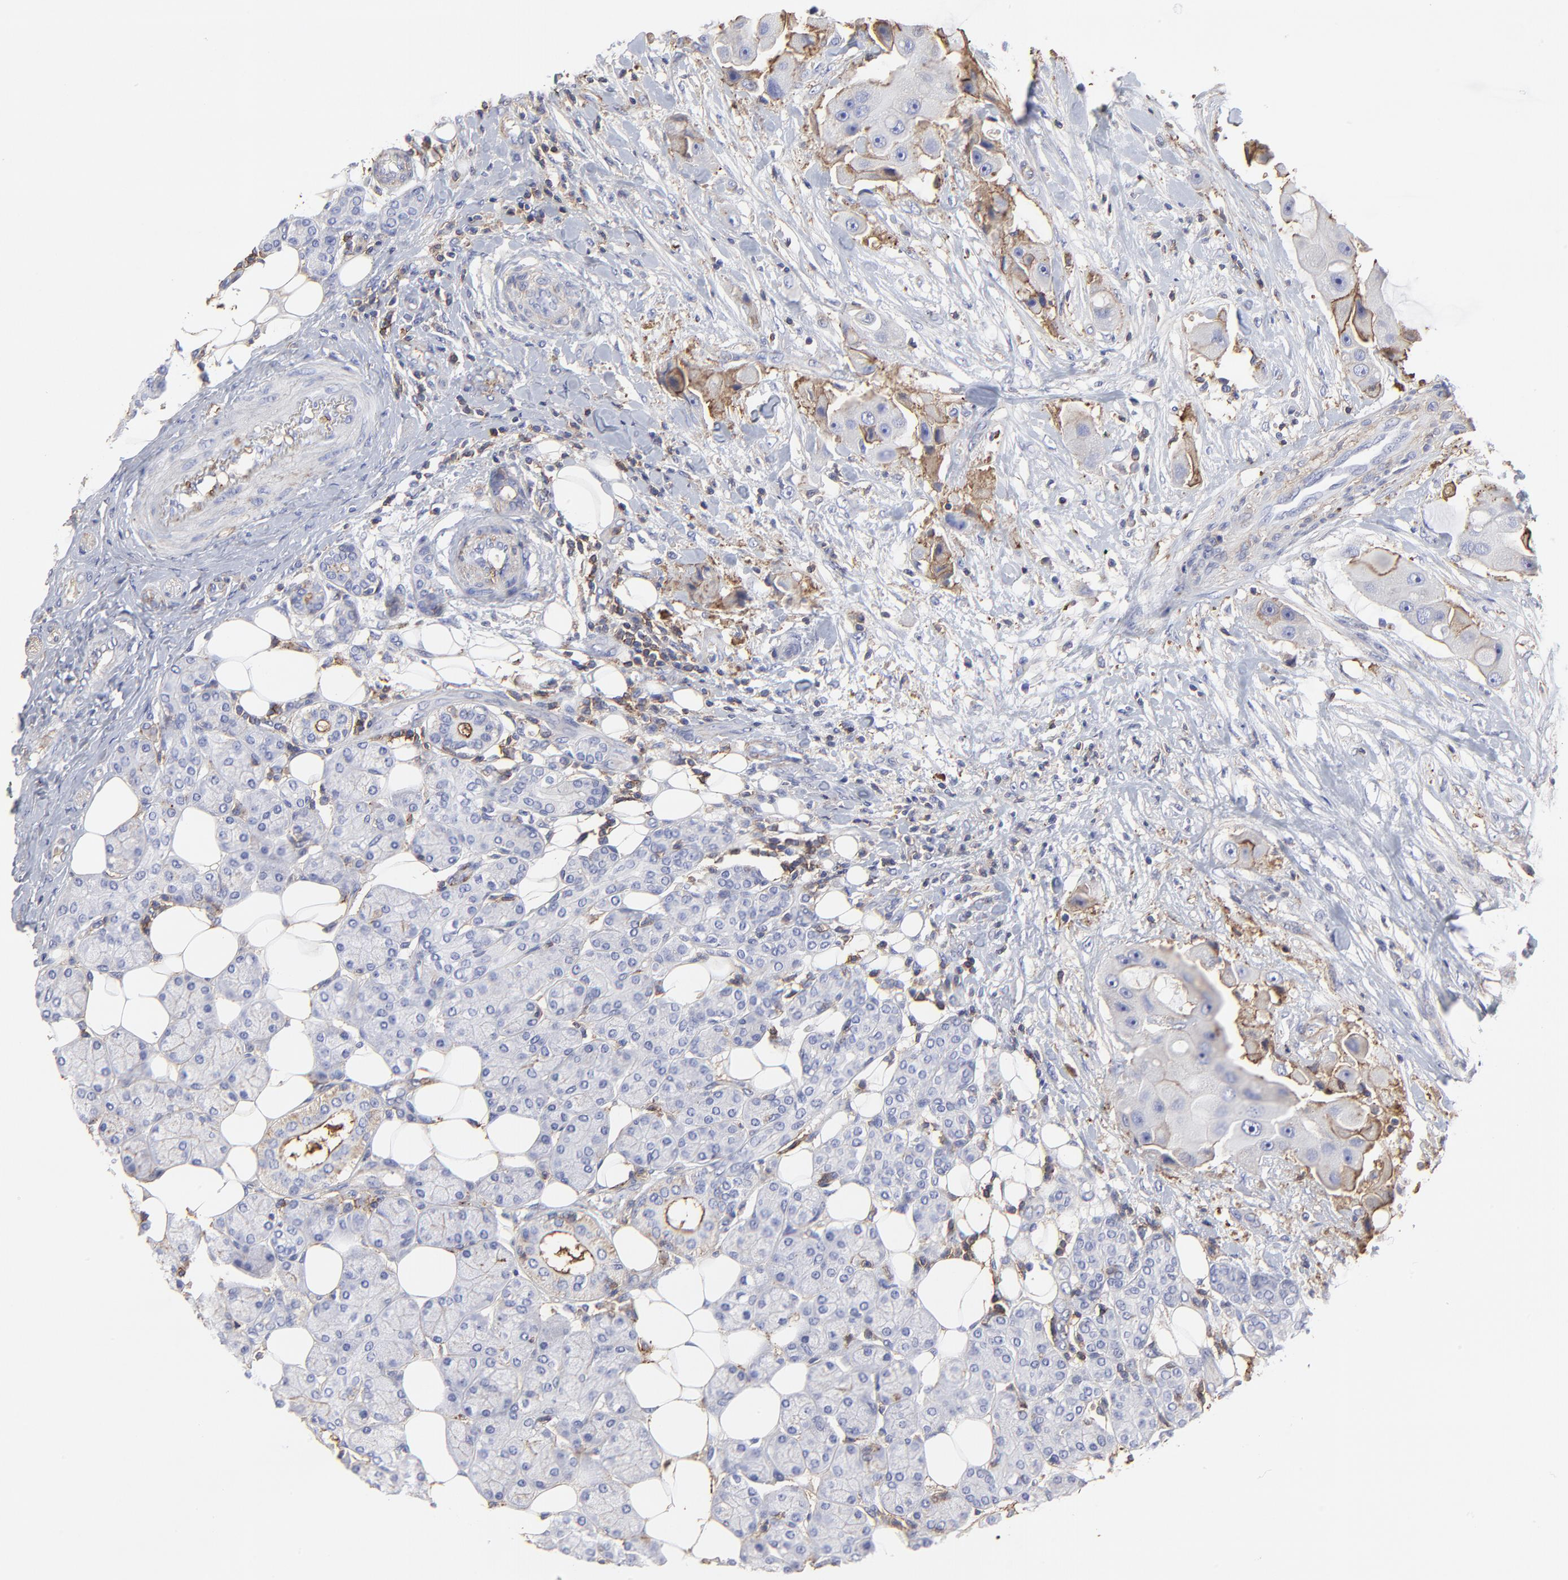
{"staining": {"intensity": "negative", "quantity": "none", "location": "none"}, "tissue": "head and neck cancer", "cell_type": "Tumor cells", "image_type": "cancer", "snomed": [{"axis": "morphology", "description": "Normal tissue, NOS"}, {"axis": "morphology", "description": "Adenocarcinoma, NOS"}, {"axis": "topography", "description": "Salivary gland"}, {"axis": "topography", "description": "Head-Neck"}], "caption": "This photomicrograph is of head and neck cancer stained with immunohistochemistry (IHC) to label a protein in brown with the nuclei are counter-stained blue. There is no staining in tumor cells.", "gene": "ANXA6", "patient": {"sex": "male", "age": 80}}